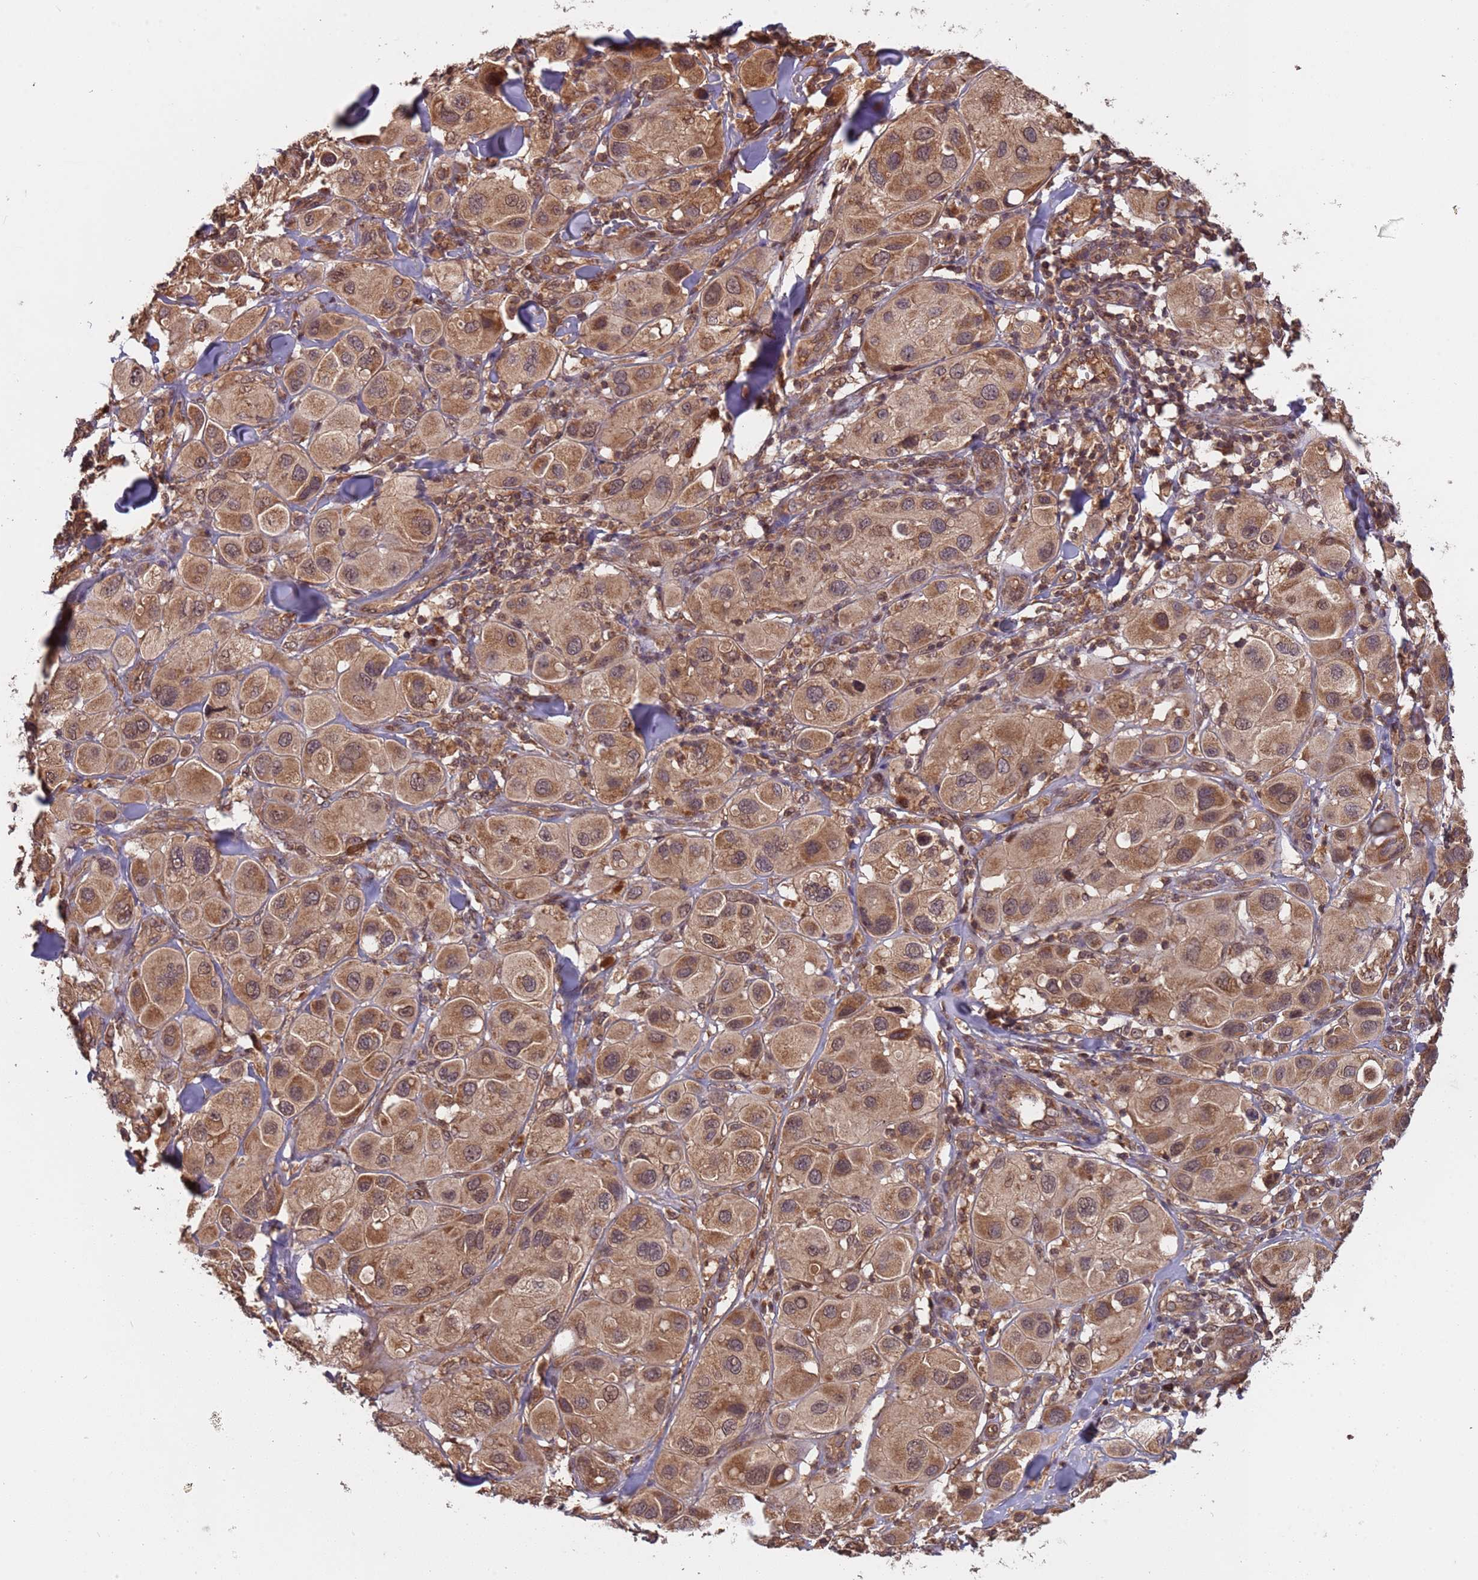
{"staining": {"intensity": "moderate", "quantity": ">75%", "location": "cytoplasmic/membranous,nuclear"}, "tissue": "melanoma", "cell_type": "Tumor cells", "image_type": "cancer", "snomed": [{"axis": "morphology", "description": "Malignant melanoma, Metastatic site"}, {"axis": "topography", "description": "Skin"}], "caption": "This image demonstrates immunohistochemistry staining of malignant melanoma (metastatic site), with medium moderate cytoplasmic/membranous and nuclear positivity in about >75% of tumor cells.", "gene": "ERI1", "patient": {"sex": "male", "age": 41}}